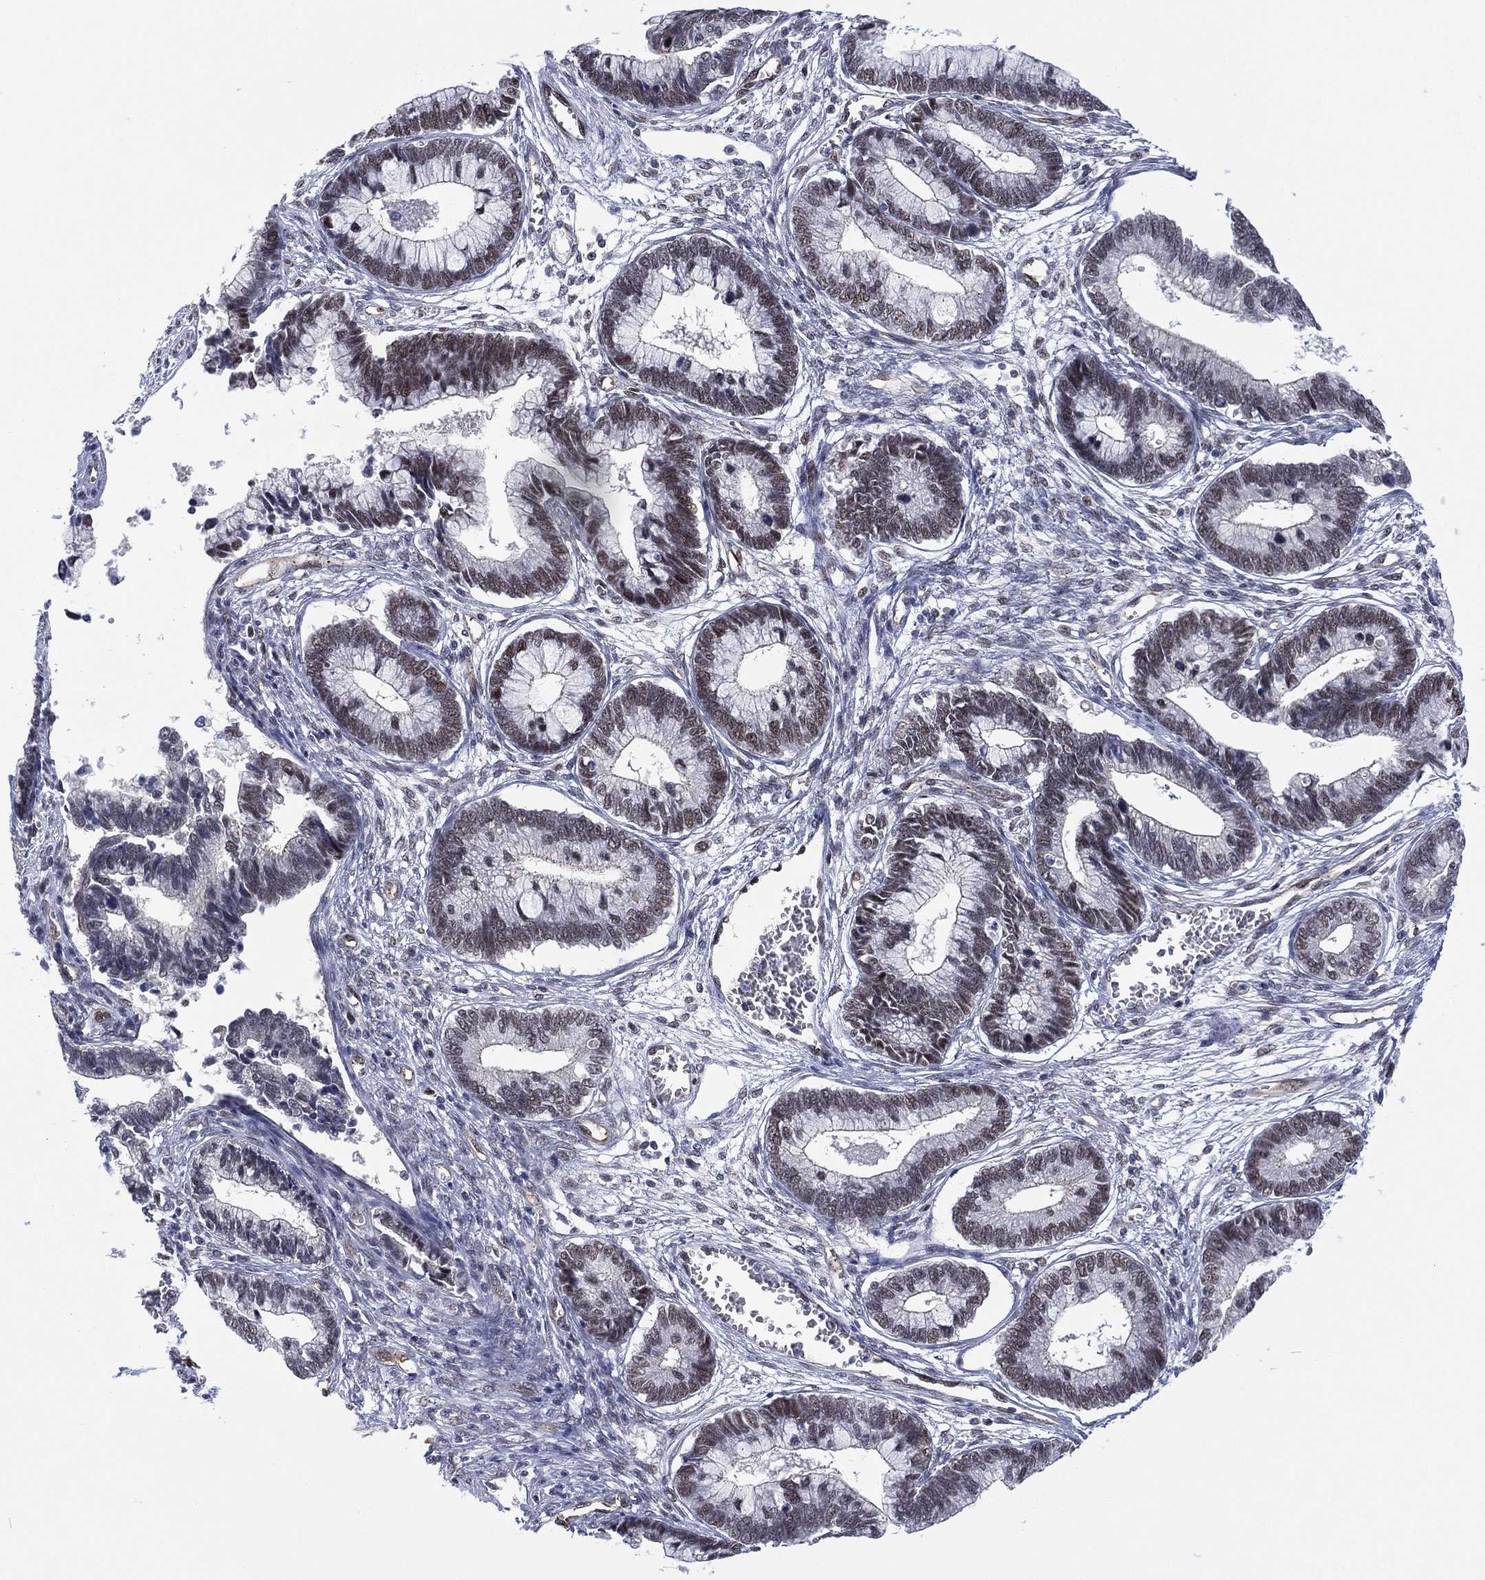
{"staining": {"intensity": "moderate", "quantity": "<25%", "location": "nuclear"}, "tissue": "cervical cancer", "cell_type": "Tumor cells", "image_type": "cancer", "snomed": [{"axis": "morphology", "description": "Adenocarcinoma, NOS"}, {"axis": "topography", "description": "Cervix"}], "caption": "A high-resolution image shows immunohistochemistry (IHC) staining of adenocarcinoma (cervical), which displays moderate nuclear expression in approximately <25% of tumor cells.", "gene": "GSE1", "patient": {"sex": "female", "age": 44}}